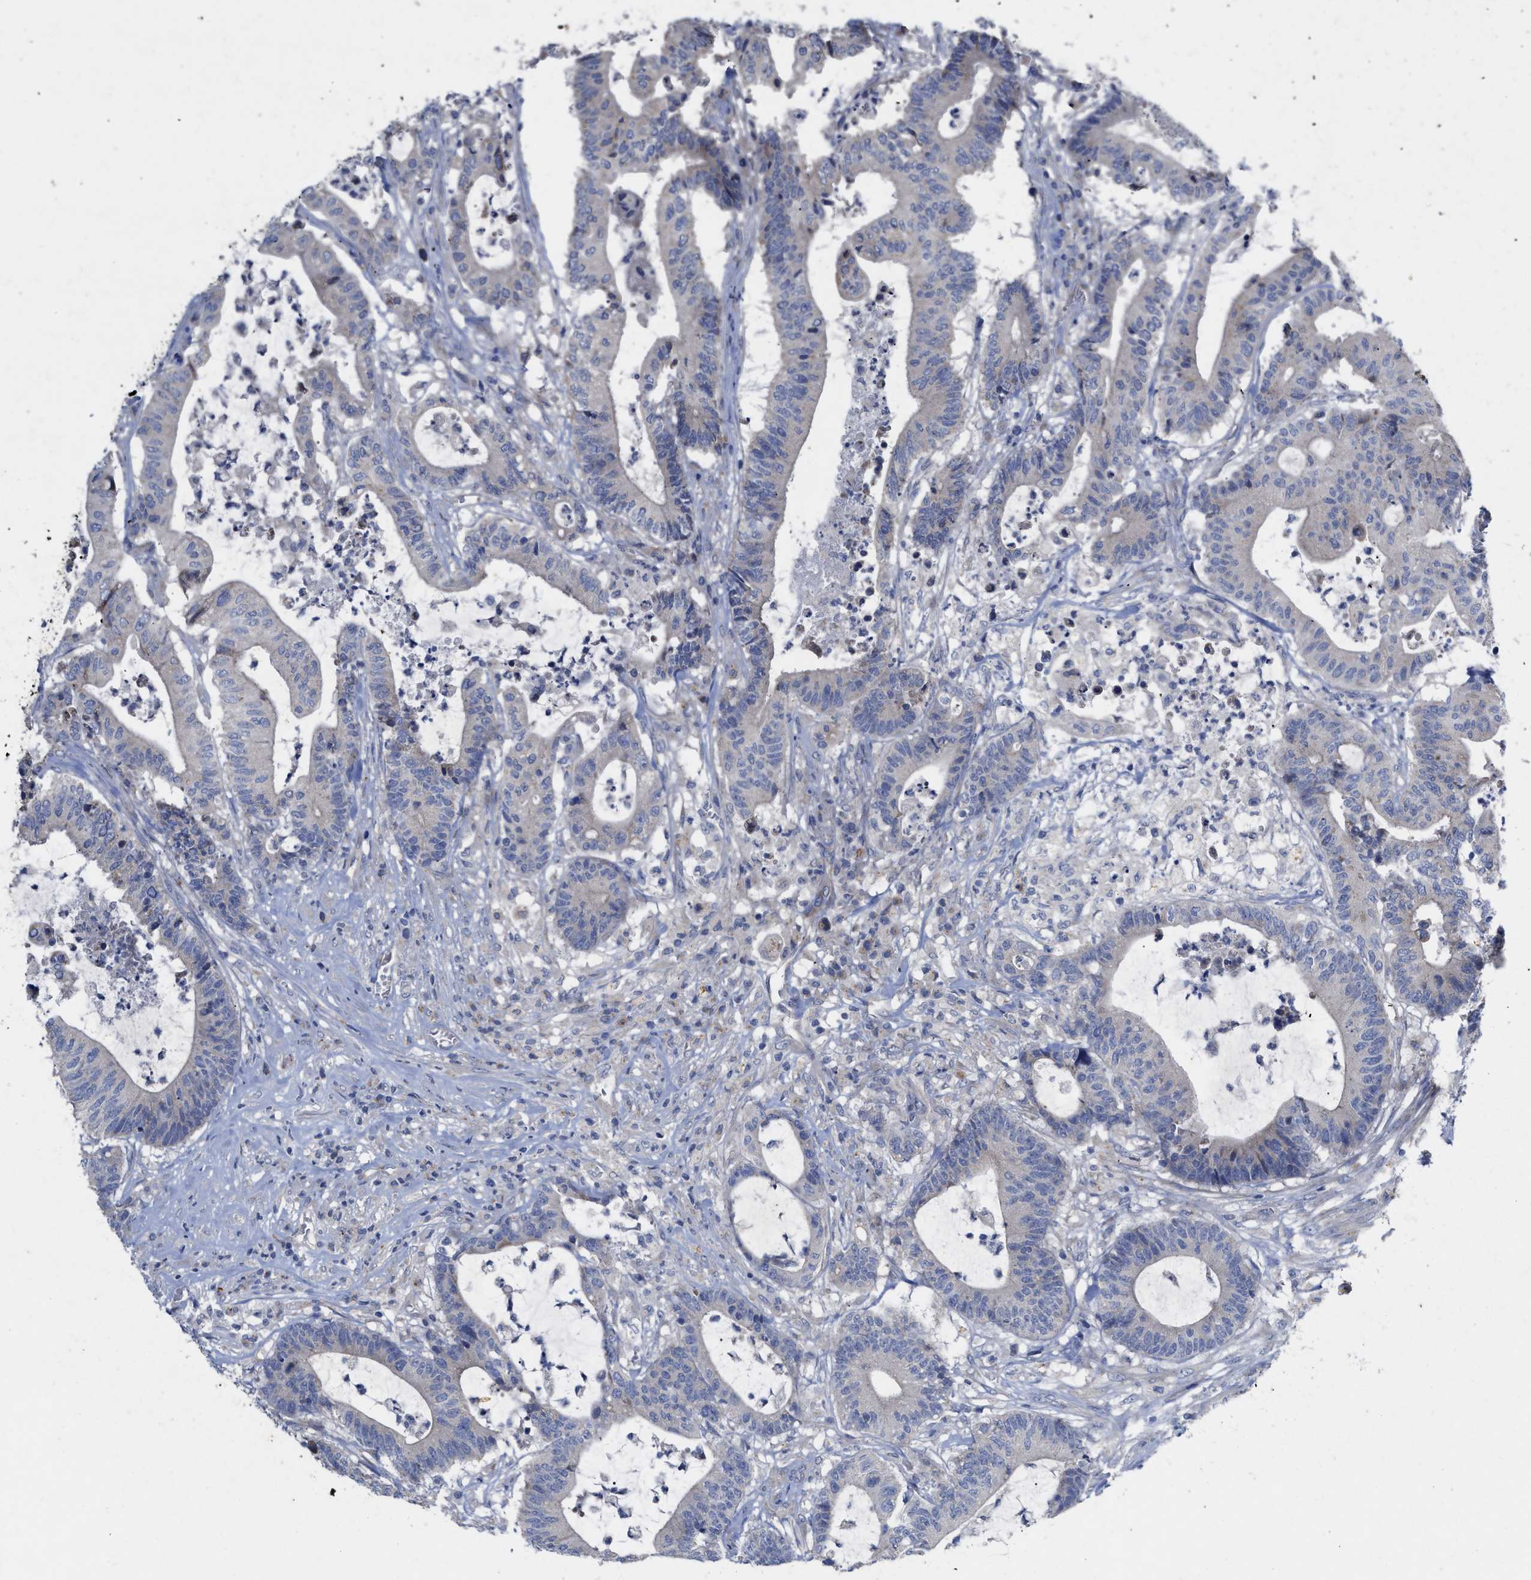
{"staining": {"intensity": "negative", "quantity": "none", "location": "none"}, "tissue": "colorectal cancer", "cell_type": "Tumor cells", "image_type": "cancer", "snomed": [{"axis": "morphology", "description": "Adenocarcinoma, NOS"}, {"axis": "topography", "description": "Colon"}], "caption": "An image of human adenocarcinoma (colorectal) is negative for staining in tumor cells.", "gene": "VIP", "patient": {"sex": "female", "age": 84}}